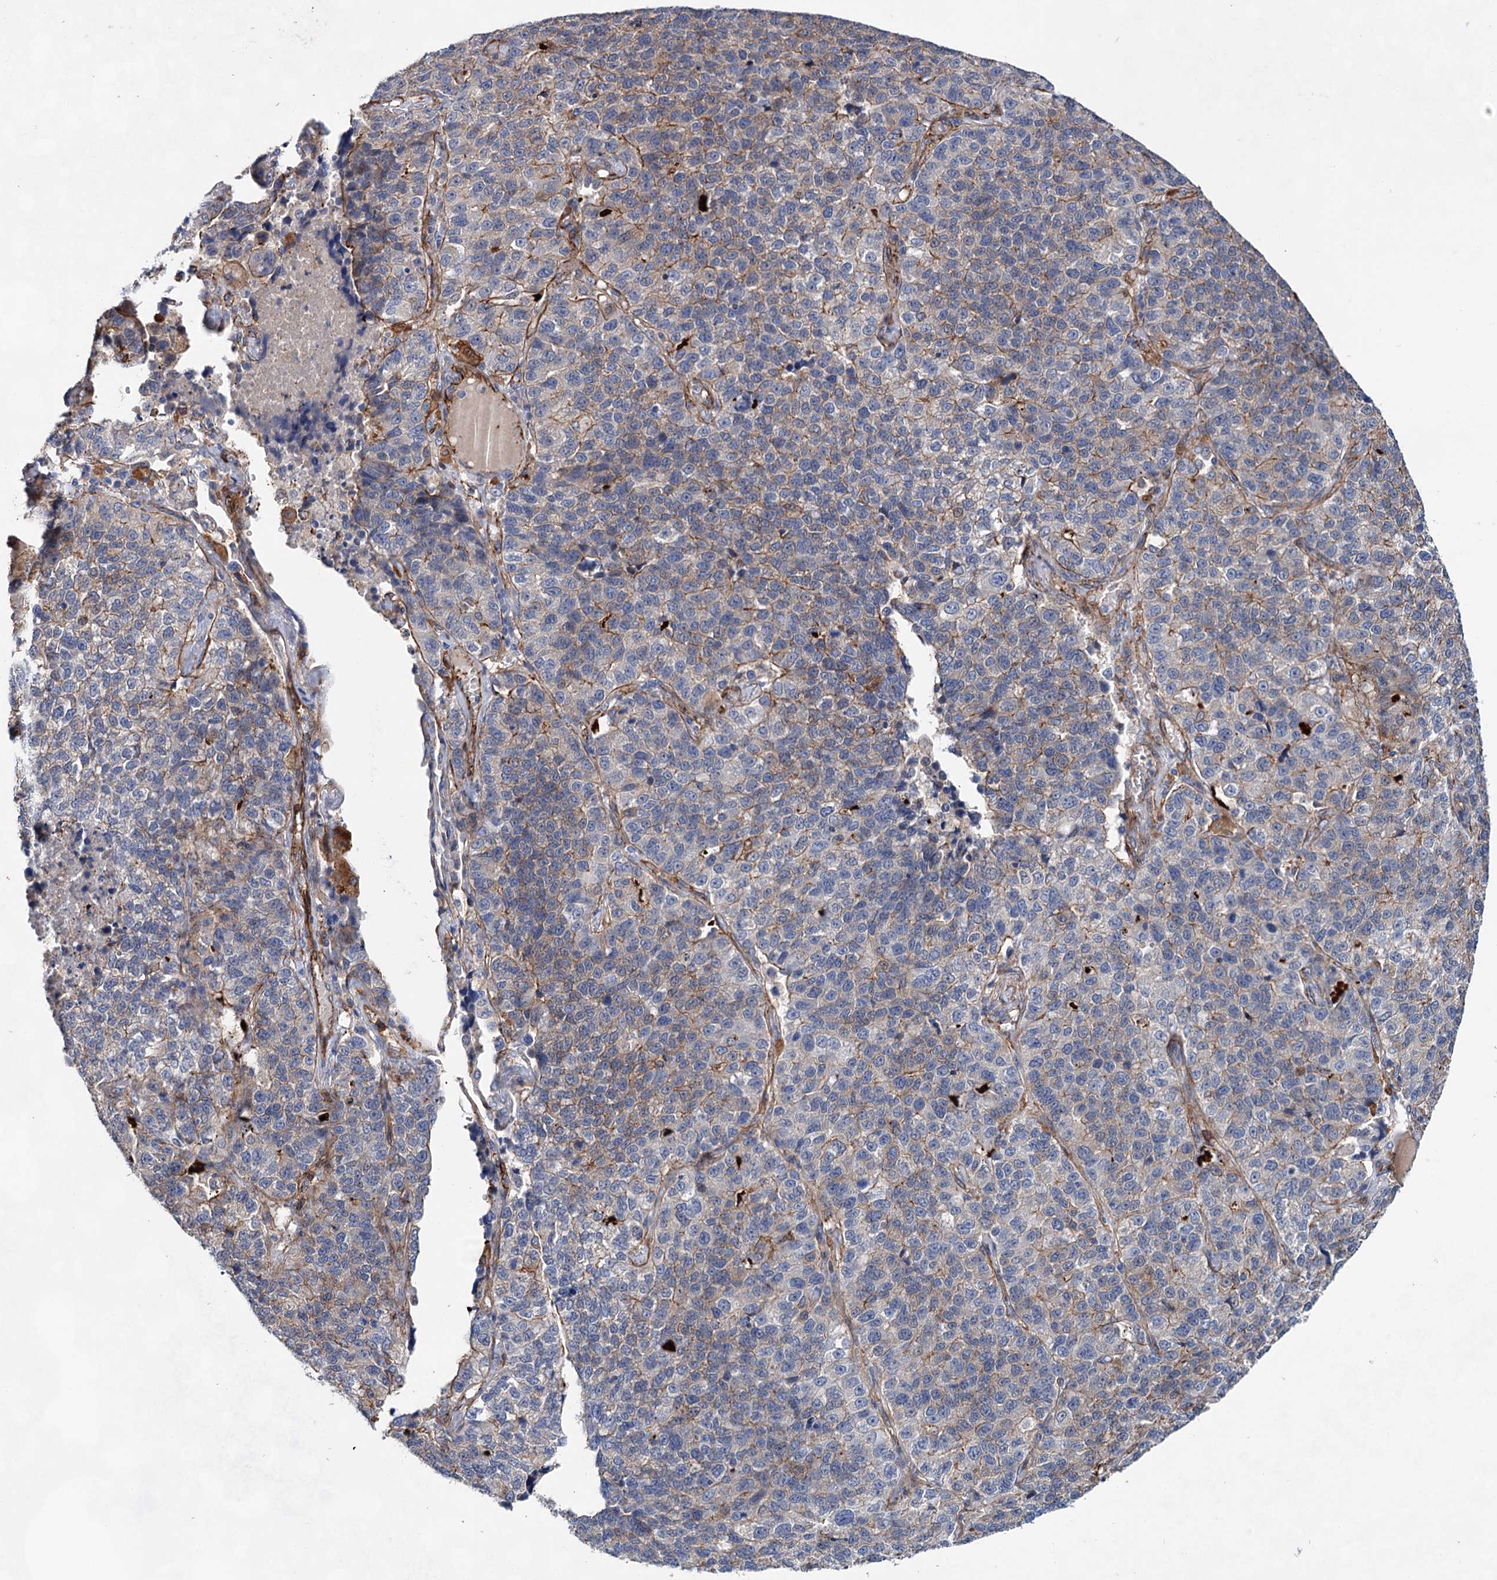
{"staining": {"intensity": "moderate", "quantity": "<25%", "location": "cytoplasmic/membranous"}, "tissue": "lung cancer", "cell_type": "Tumor cells", "image_type": "cancer", "snomed": [{"axis": "morphology", "description": "Adenocarcinoma, NOS"}, {"axis": "topography", "description": "Lung"}], "caption": "Immunohistochemical staining of human lung adenocarcinoma shows moderate cytoplasmic/membranous protein positivity in about <25% of tumor cells. (DAB IHC, brown staining for protein, blue staining for nuclei).", "gene": "TMTC3", "patient": {"sex": "male", "age": 49}}